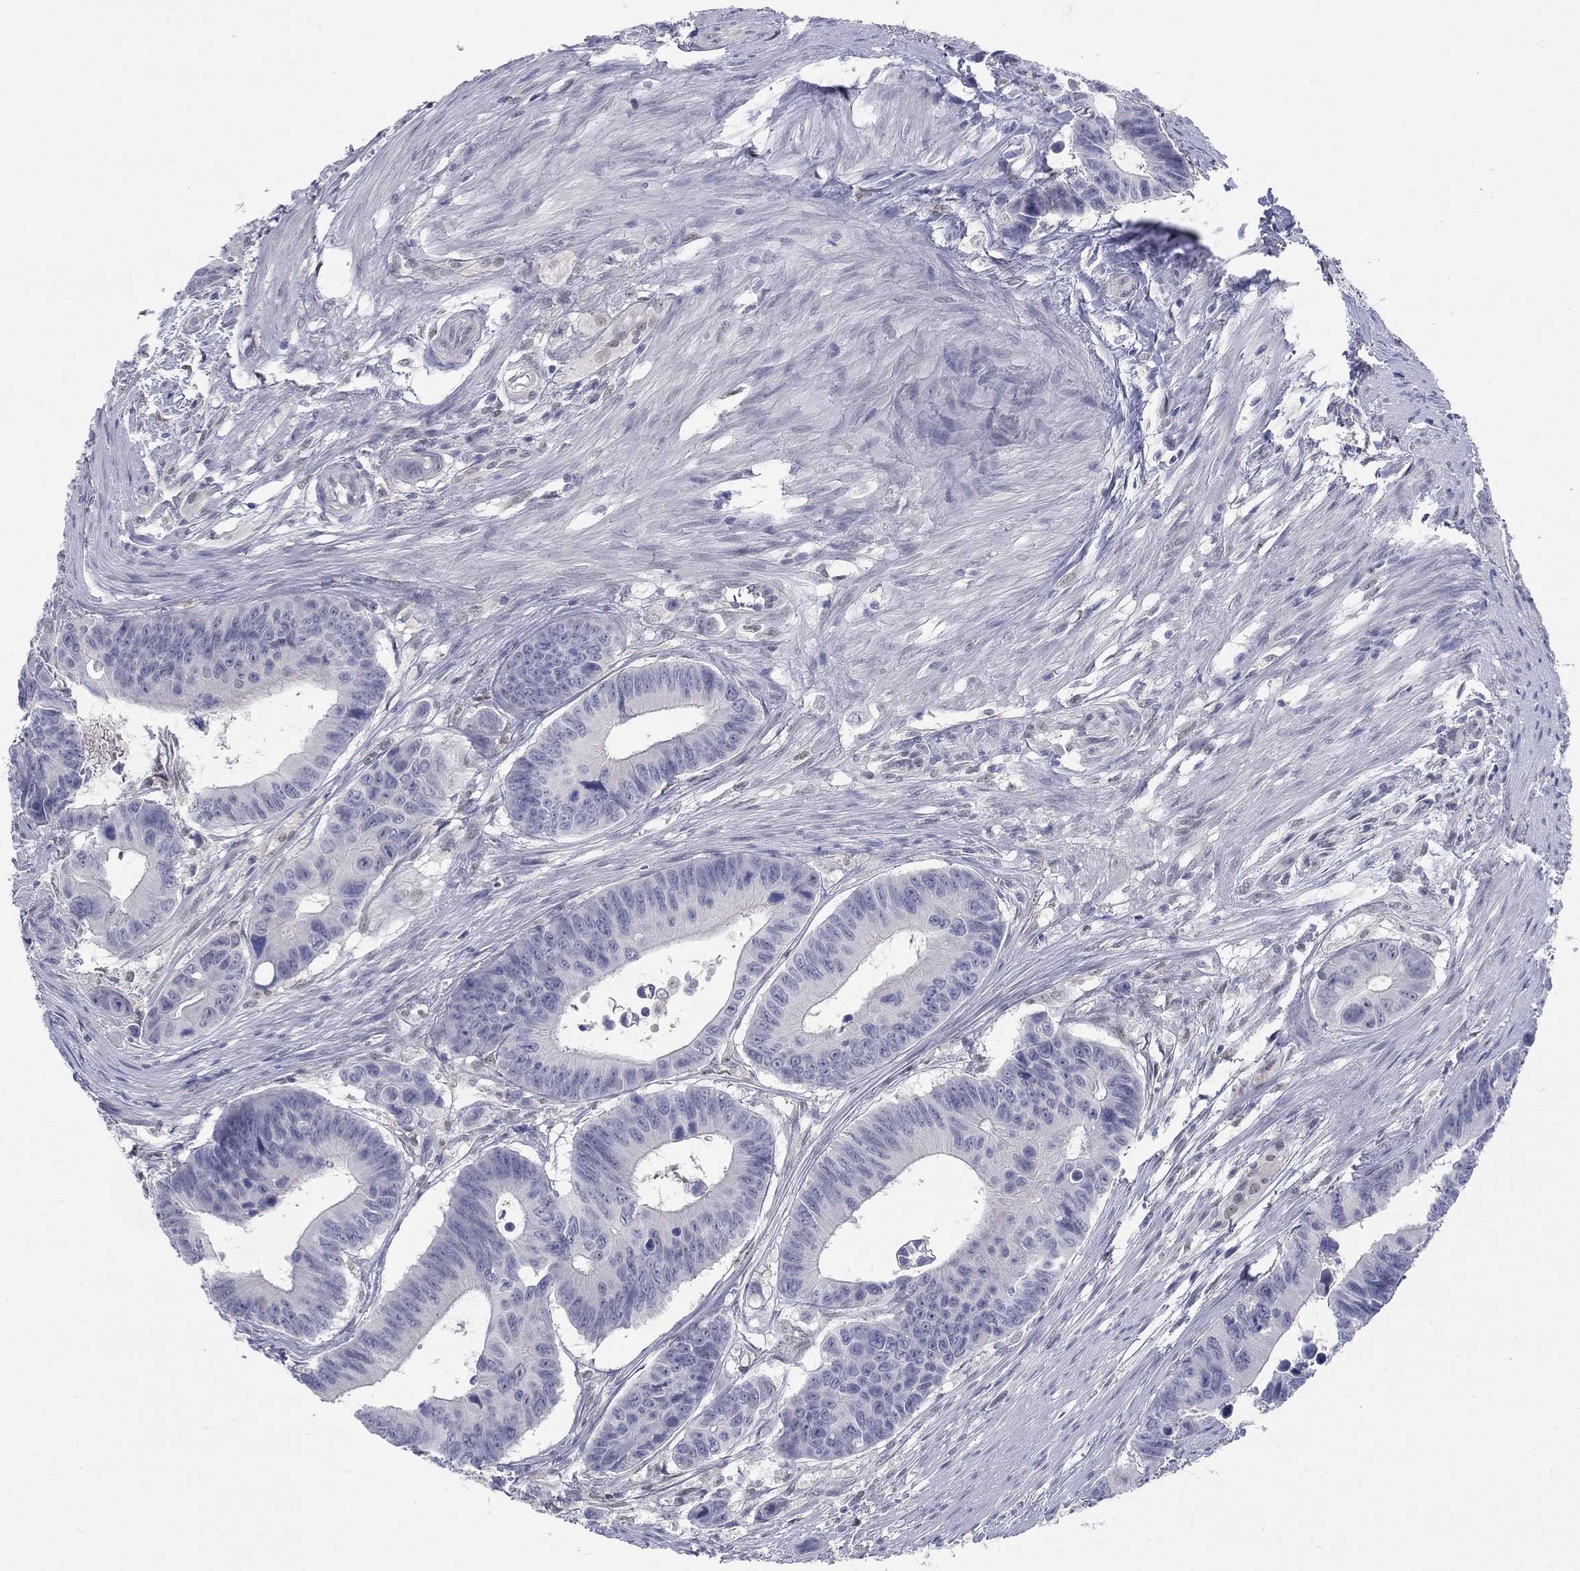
{"staining": {"intensity": "negative", "quantity": "none", "location": "none"}, "tissue": "colorectal cancer", "cell_type": "Tumor cells", "image_type": "cancer", "snomed": [{"axis": "morphology", "description": "Adenocarcinoma, NOS"}, {"axis": "topography", "description": "Colon"}], "caption": "Immunohistochemistry histopathology image of neoplastic tissue: colorectal adenocarcinoma stained with DAB reveals no significant protein positivity in tumor cells. The staining was performed using DAB to visualize the protein expression in brown, while the nuclei were stained in blue with hematoxylin (Magnification: 20x).", "gene": "EGFLAM", "patient": {"sex": "female", "age": 87}}